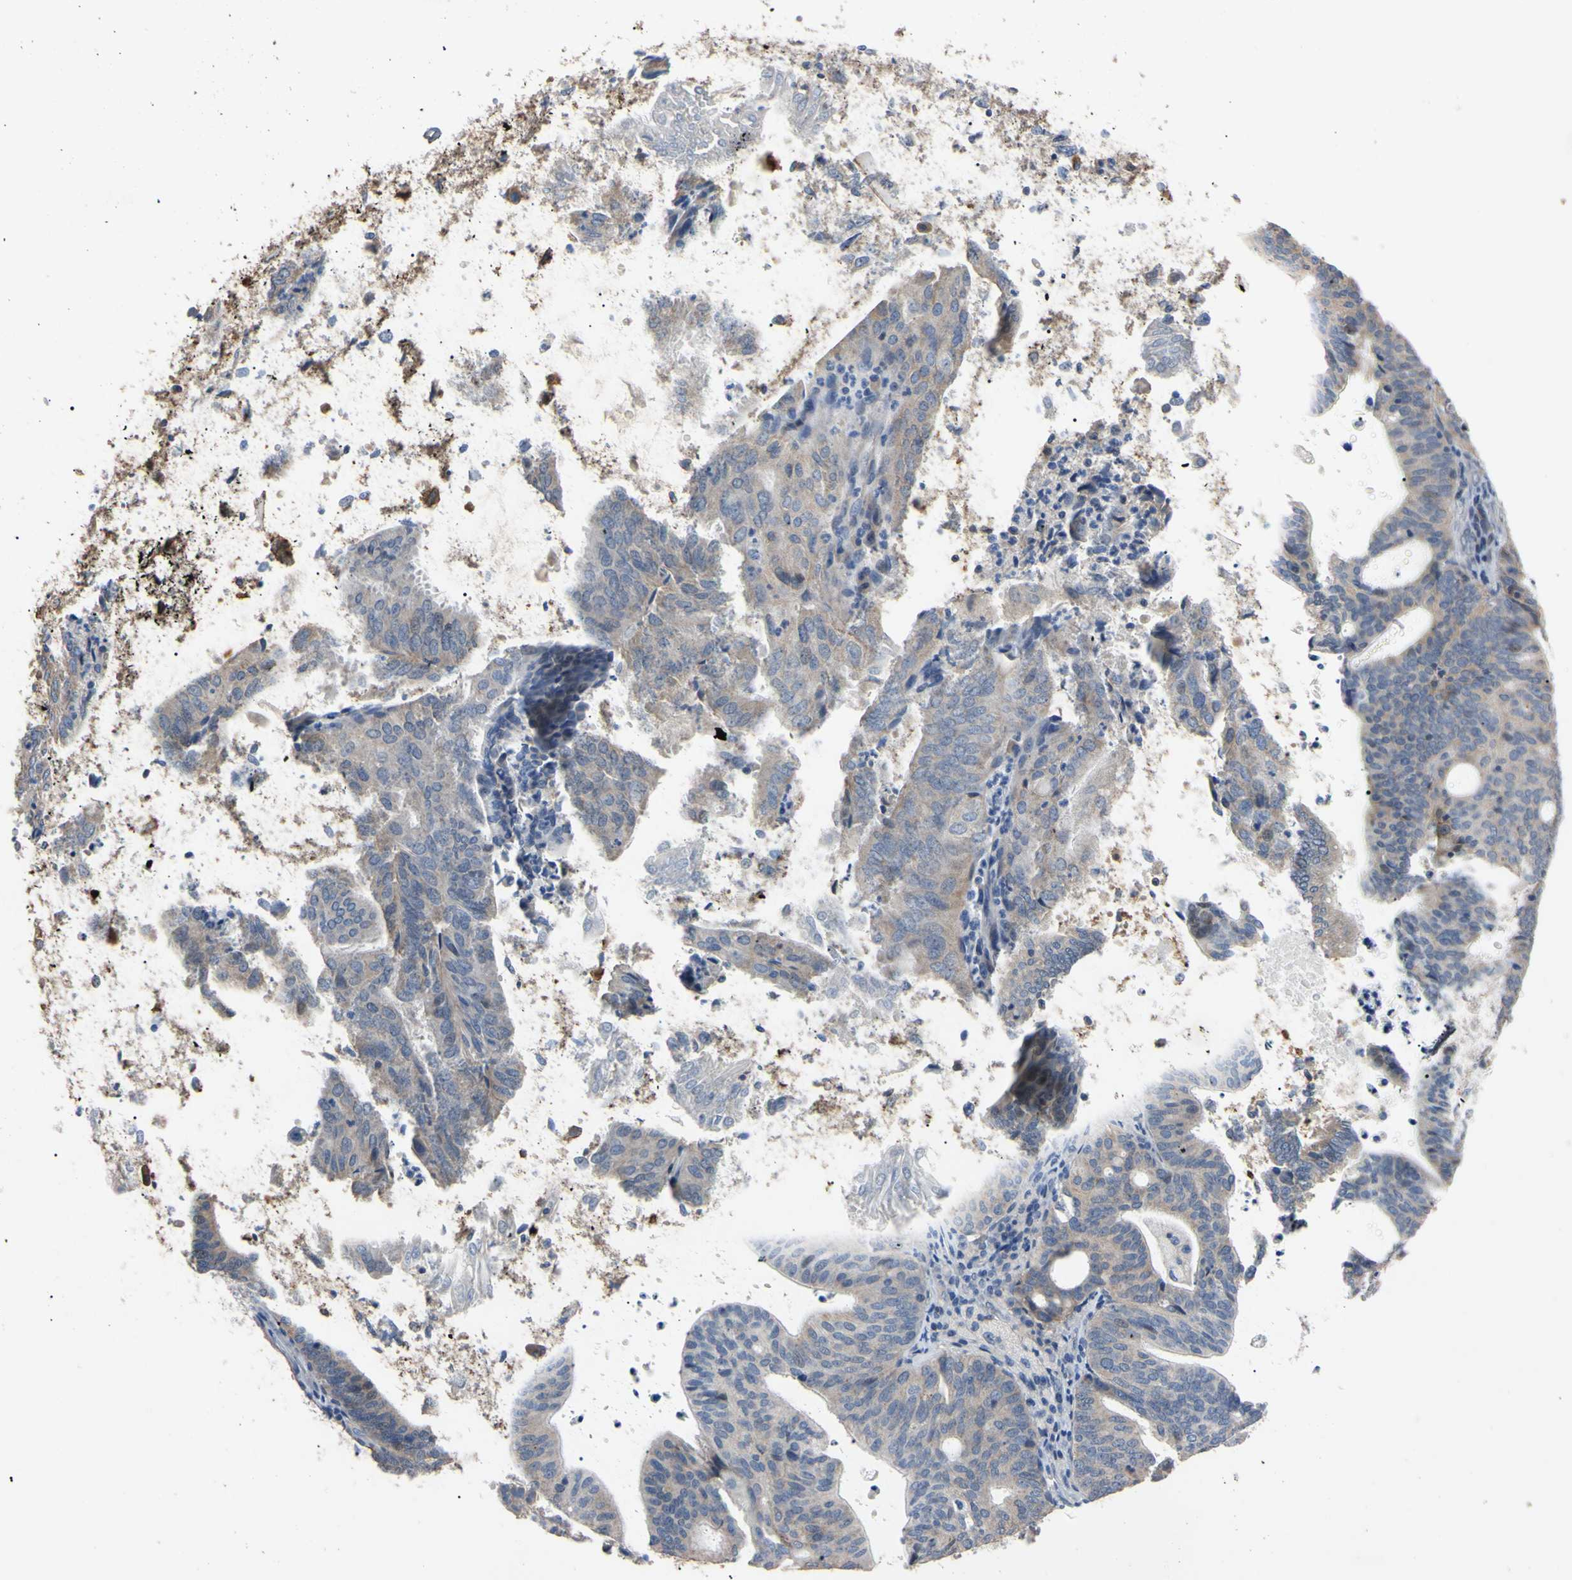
{"staining": {"intensity": "weak", "quantity": "25%-75%", "location": "cytoplasmic/membranous"}, "tissue": "endometrial cancer", "cell_type": "Tumor cells", "image_type": "cancer", "snomed": [{"axis": "morphology", "description": "Adenocarcinoma, NOS"}, {"axis": "topography", "description": "Uterus"}], "caption": "Immunohistochemical staining of endometrial adenocarcinoma shows low levels of weak cytoplasmic/membranous staining in approximately 25%-75% of tumor cells.", "gene": "PNKD", "patient": {"sex": "female", "age": 83}}